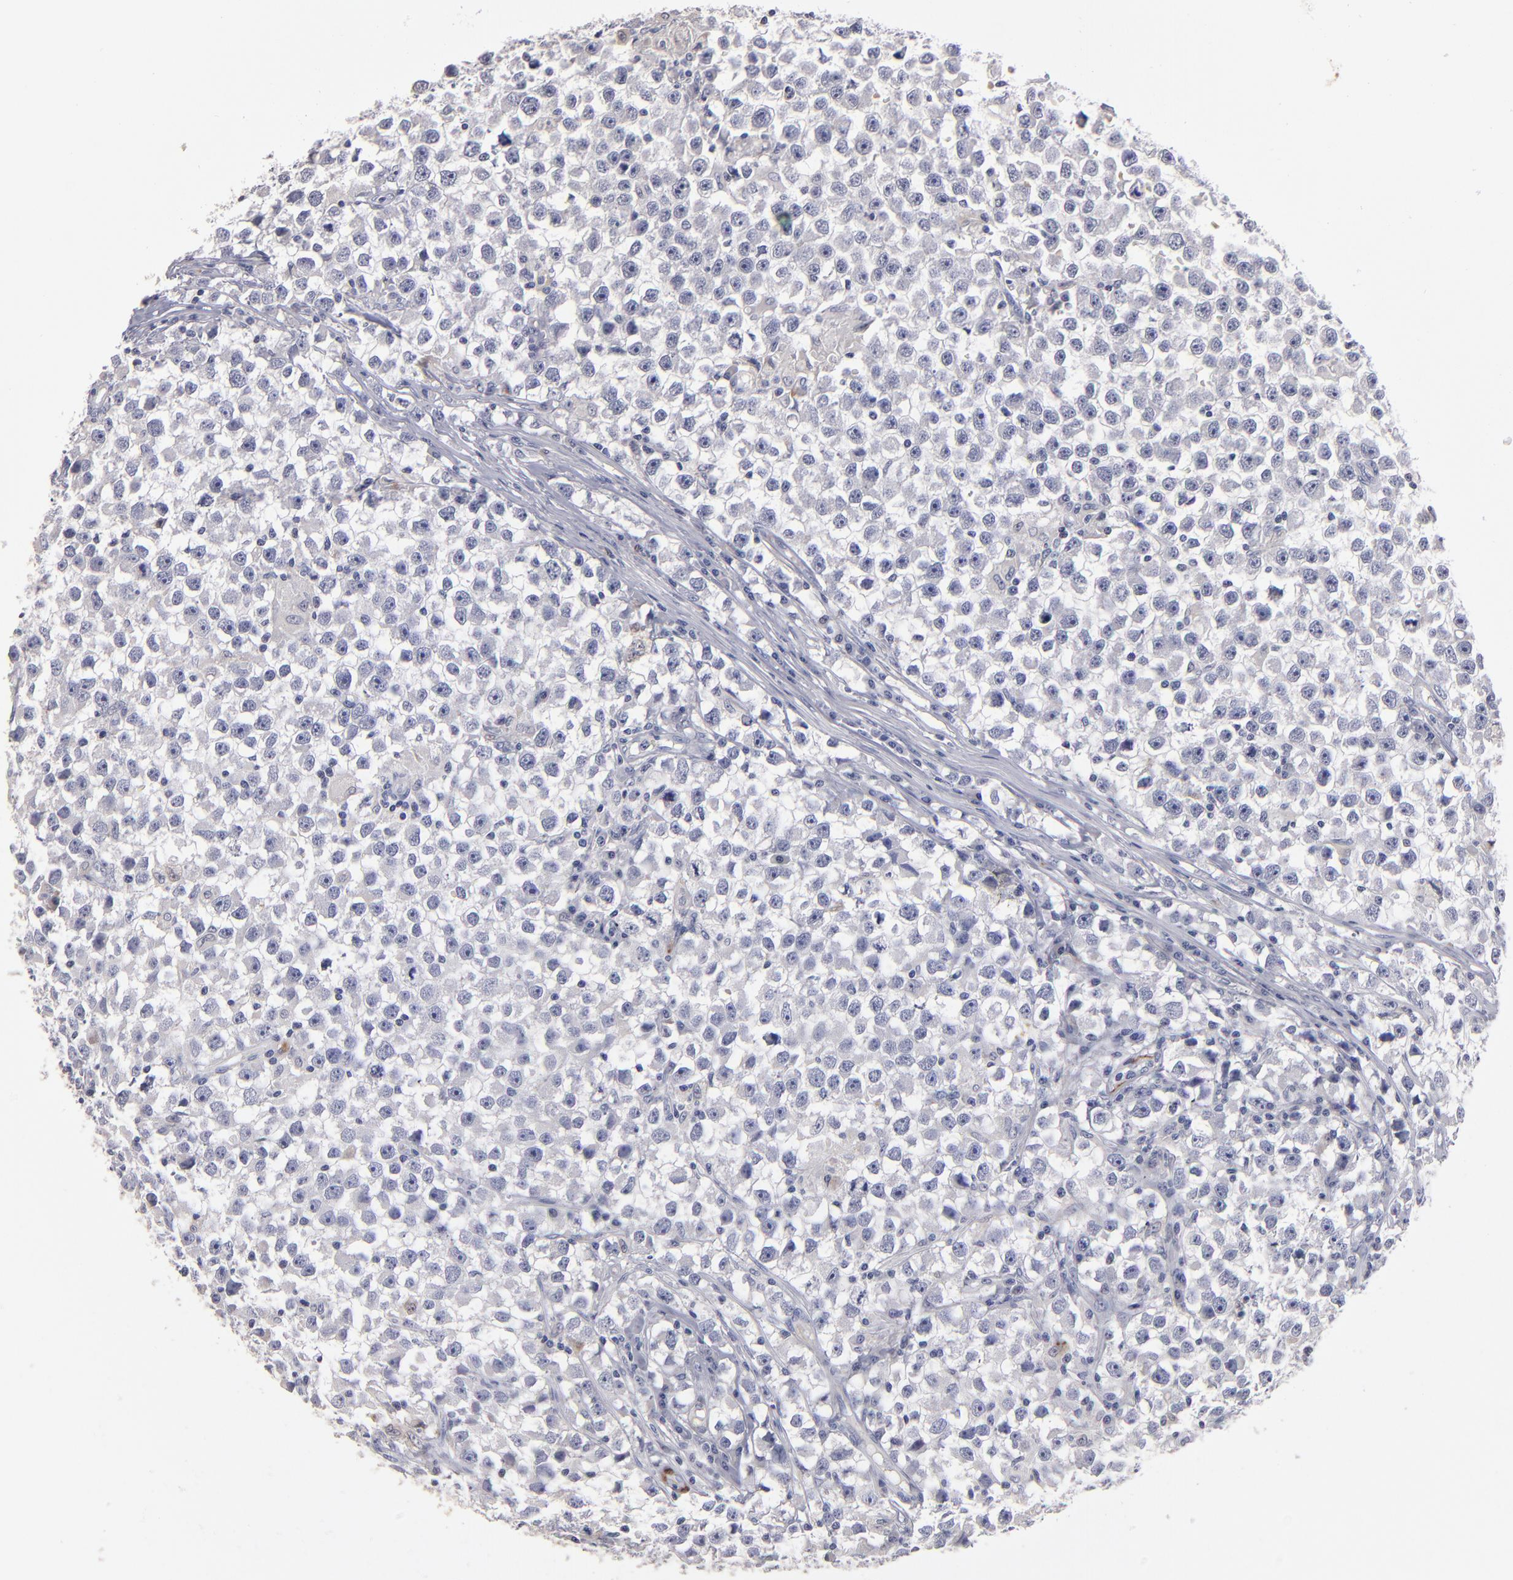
{"staining": {"intensity": "negative", "quantity": "none", "location": "none"}, "tissue": "testis cancer", "cell_type": "Tumor cells", "image_type": "cancer", "snomed": [{"axis": "morphology", "description": "Seminoma, NOS"}, {"axis": "topography", "description": "Testis"}], "caption": "The photomicrograph exhibits no significant expression in tumor cells of testis cancer.", "gene": "FABP4", "patient": {"sex": "male", "age": 33}}